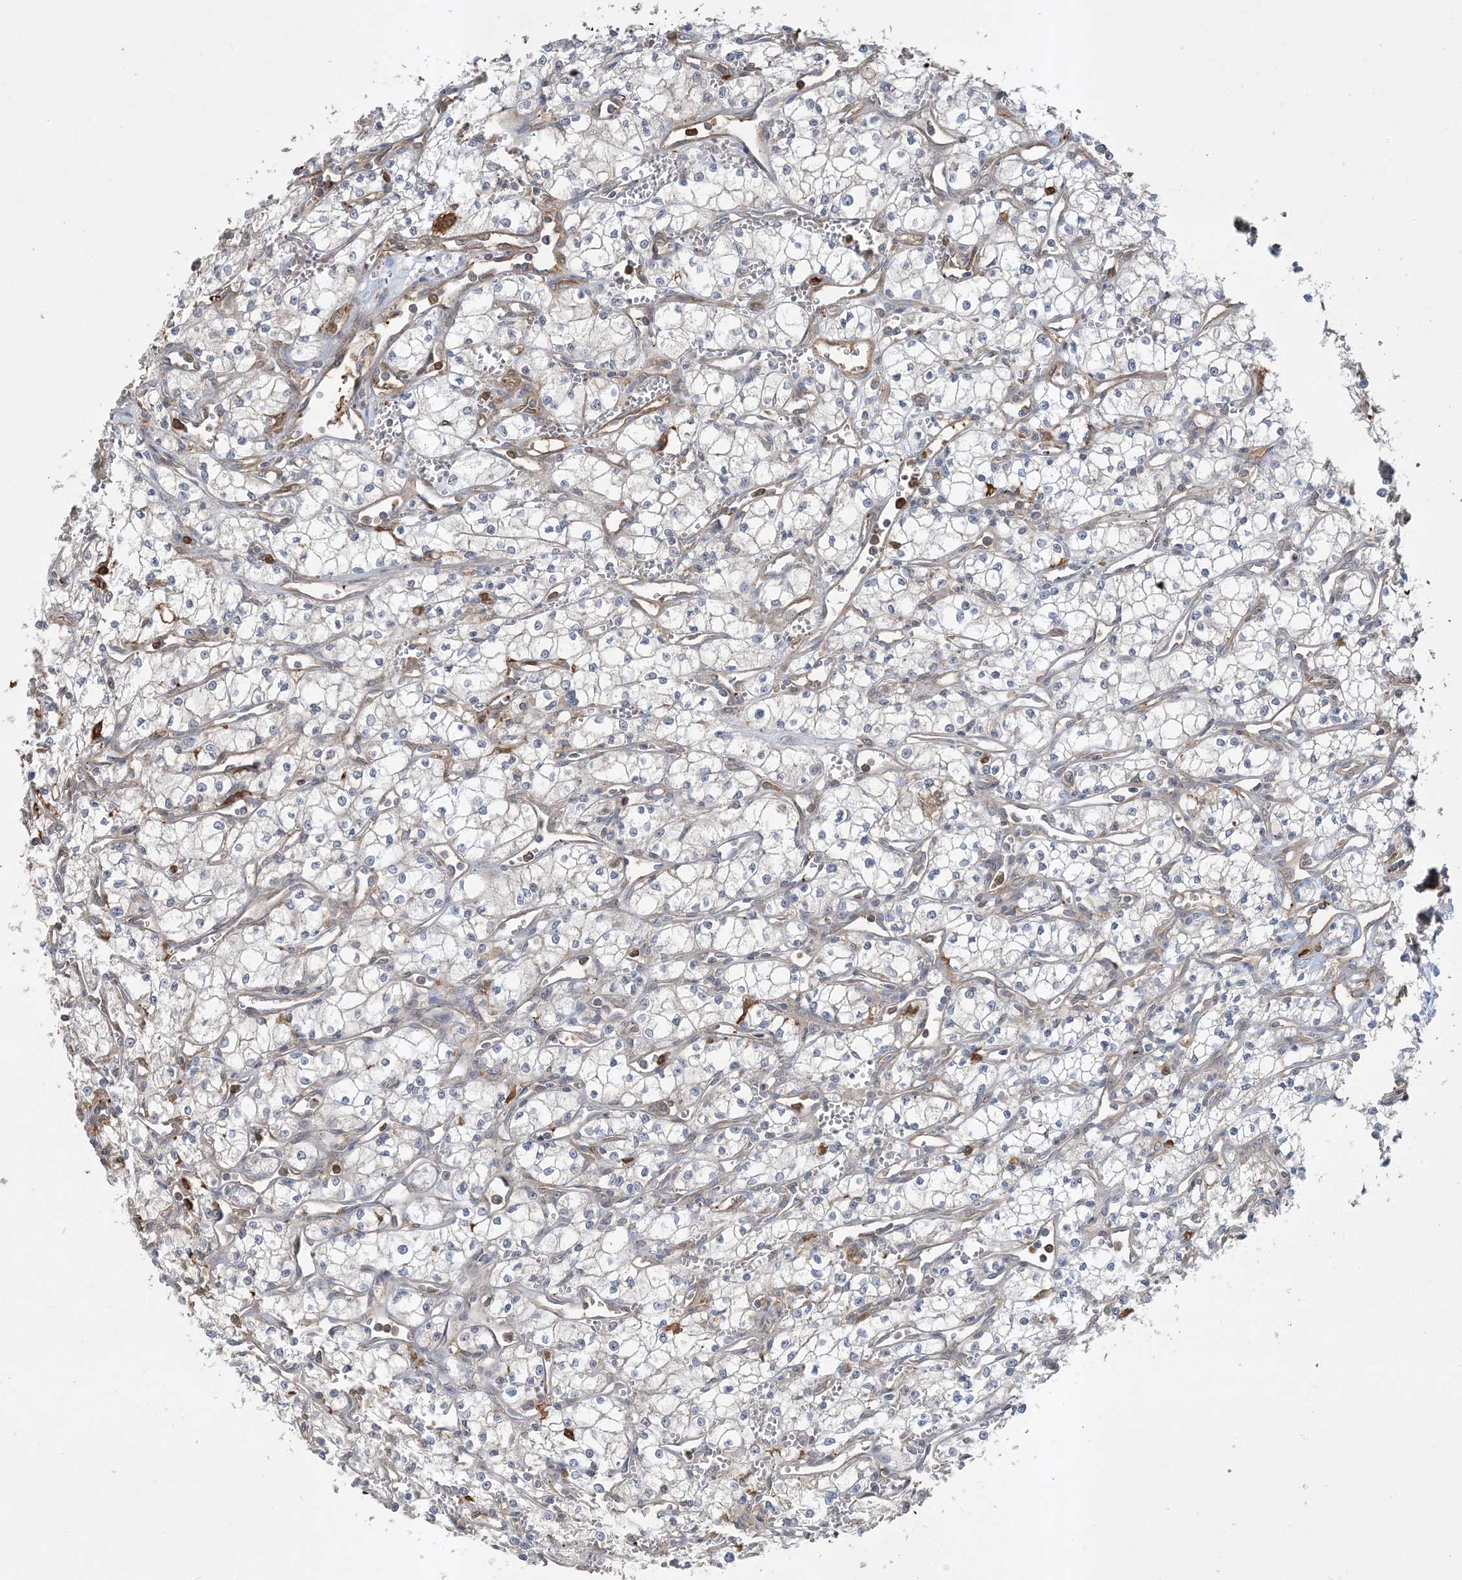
{"staining": {"intensity": "negative", "quantity": "none", "location": "none"}, "tissue": "renal cancer", "cell_type": "Tumor cells", "image_type": "cancer", "snomed": [{"axis": "morphology", "description": "Adenocarcinoma, NOS"}, {"axis": "topography", "description": "Kidney"}], "caption": "IHC micrograph of adenocarcinoma (renal) stained for a protein (brown), which demonstrates no positivity in tumor cells.", "gene": "TMSB4X", "patient": {"sex": "male", "age": 59}}